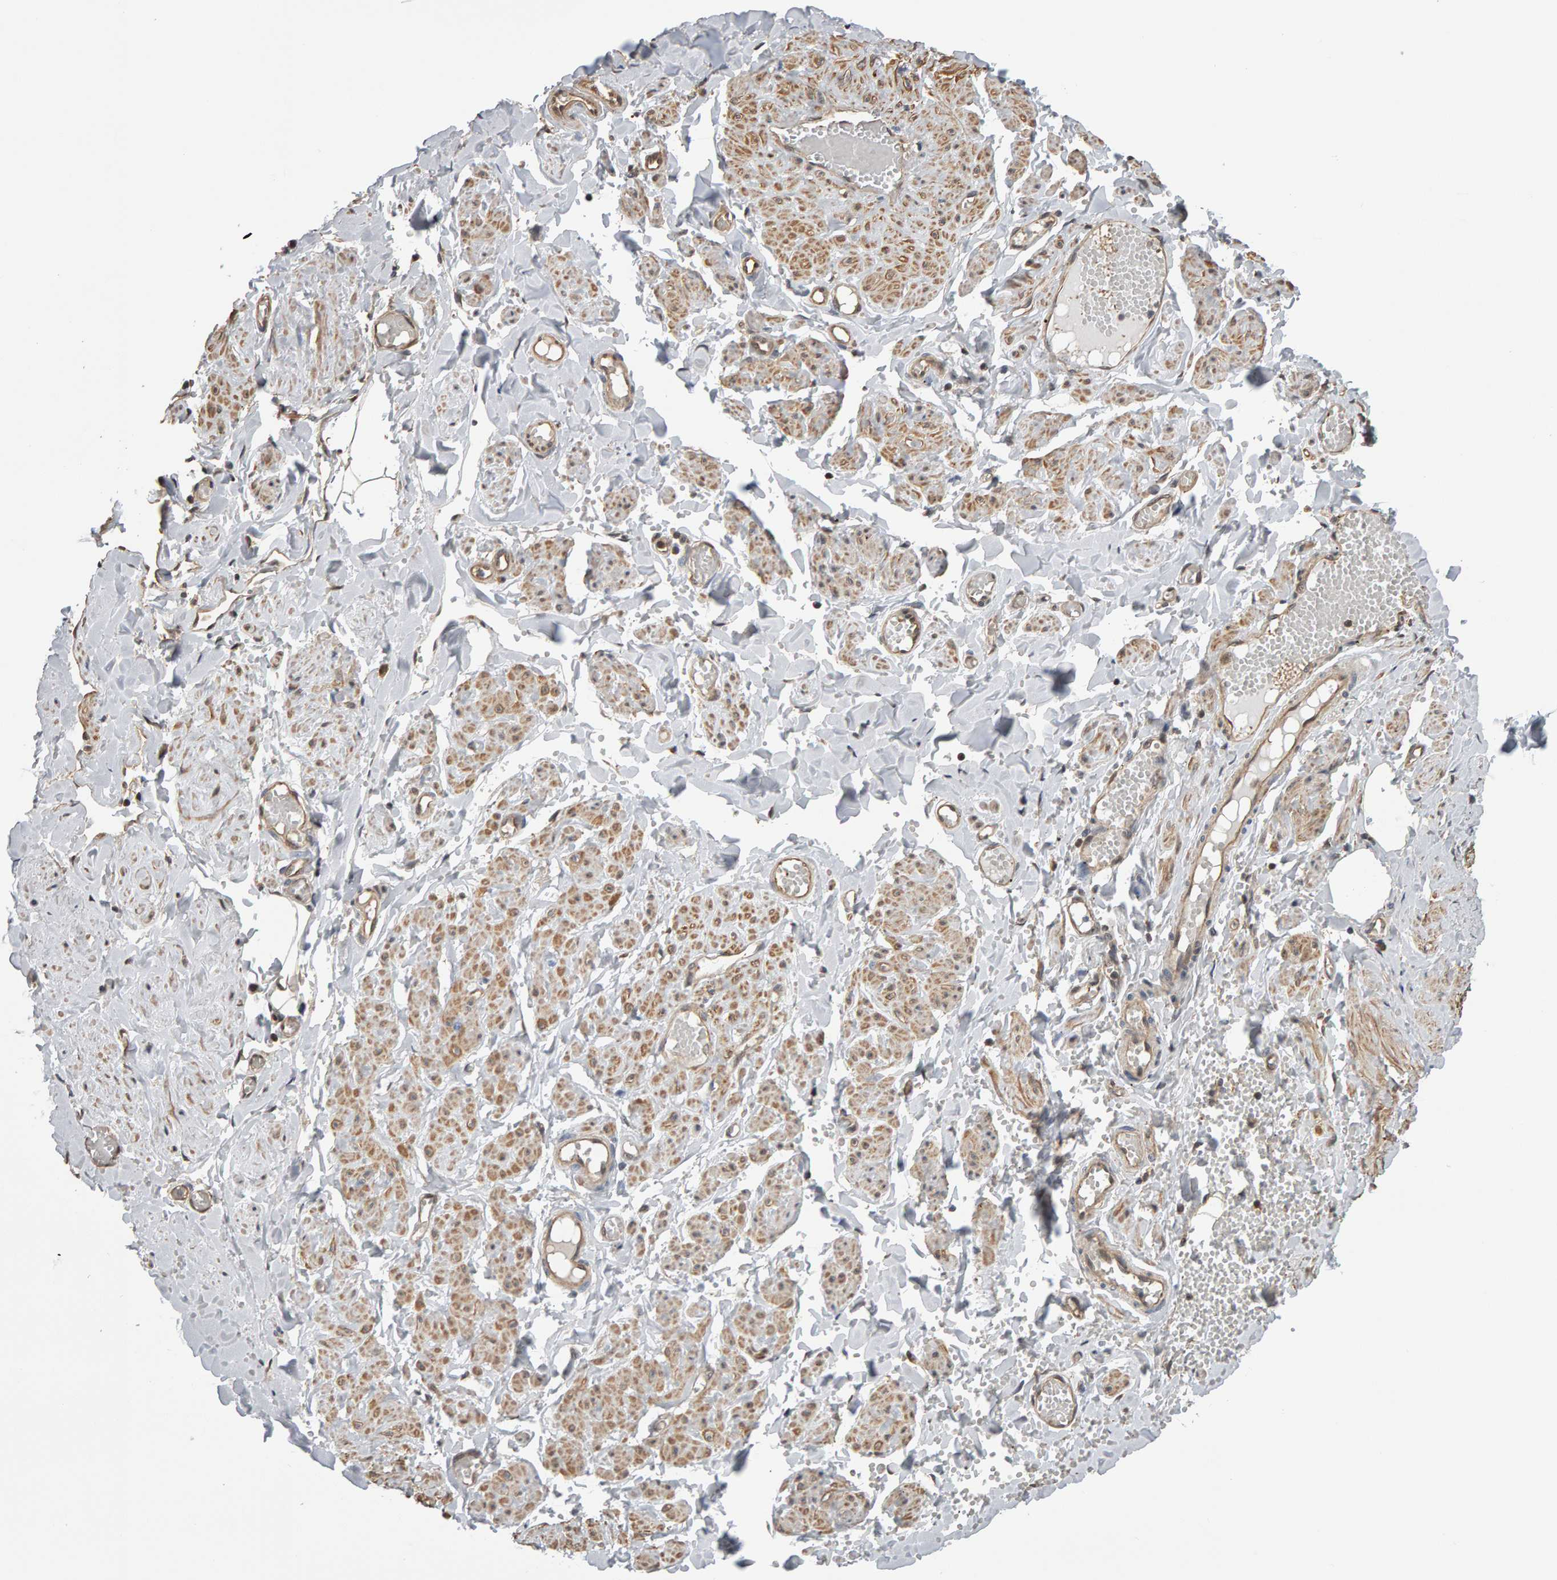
{"staining": {"intensity": "moderate", "quantity": "25%-75%", "location": "cytoplasmic/membranous"}, "tissue": "adipose tissue", "cell_type": "Adipocytes", "image_type": "normal", "snomed": [{"axis": "morphology", "description": "Normal tissue, NOS"}, {"axis": "topography", "description": "Vascular tissue"}, {"axis": "topography", "description": "Fallopian tube"}, {"axis": "topography", "description": "Ovary"}], "caption": "Immunohistochemistry of unremarkable adipose tissue shows medium levels of moderate cytoplasmic/membranous expression in about 25%-75% of adipocytes. The staining was performed using DAB (3,3'-diaminobenzidine), with brown indicating positive protein expression. Nuclei are stained blue with hematoxylin.", "gene": "COASY", "patient": {"sex": "female", "age": 67}}